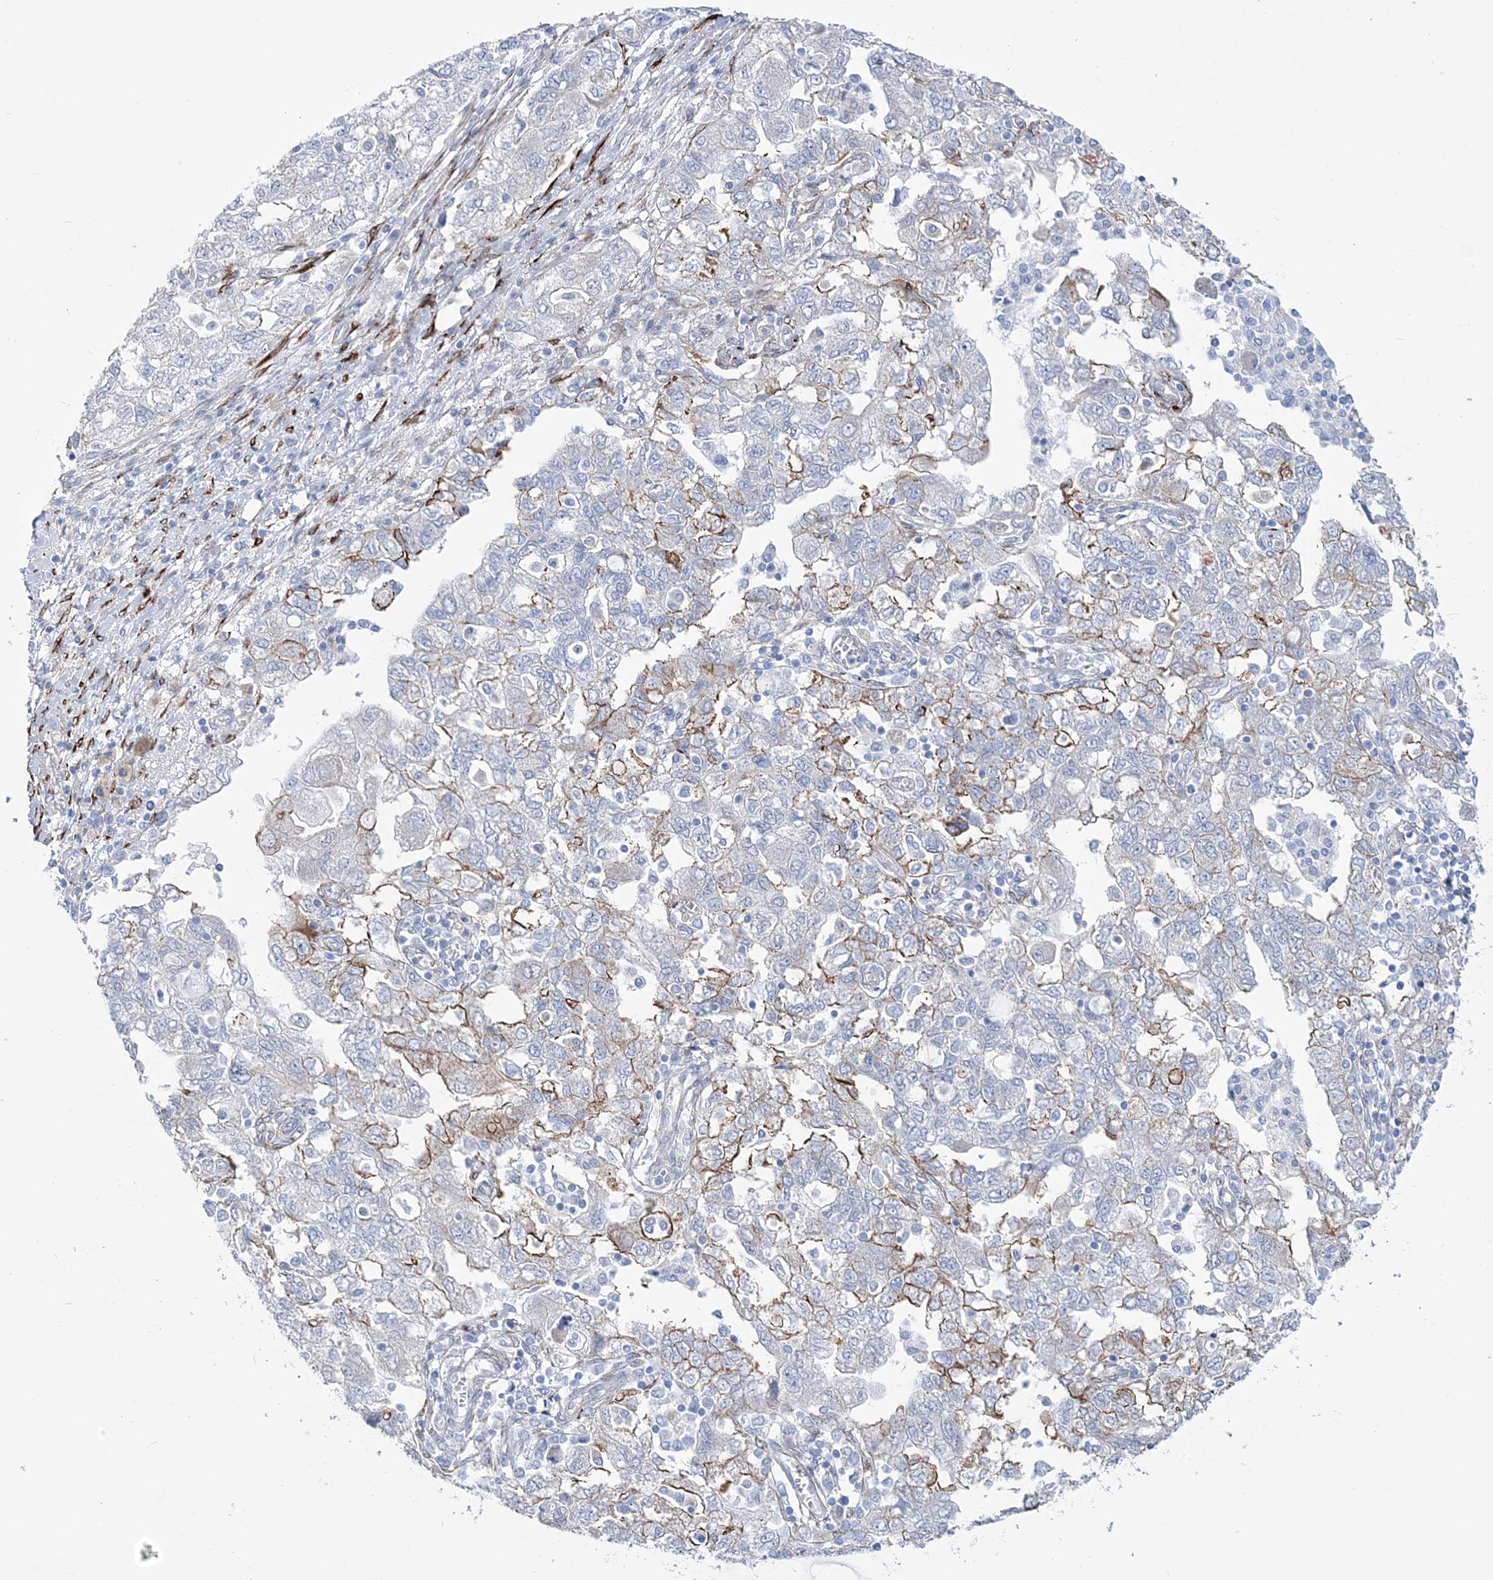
{"staining": {"intensity": "moderate", "quantity": "<25%", "location": "cytoplasmic/membranous"}, "tissue": "ovarian cancer", "cell_type": "Tumor cells", "image_type": "cancer", "snomed": [{"axis": "morphology", "description": "Carcinoma, NOS"}, {"axis": "morphology", "description": "Cystadenocarcinoma, serous, NOS"}, {"axis": "topography", "description": "Ovary"}], "caption": "DAB immunohistochemical staining of human ovarian cancer demonstrates moderate cytoplasmic/membranous protein positivity in about <25% of tumor cells.", "gene": "RAB11FIP5", "patient": {"sex": "female", "age": 69}}